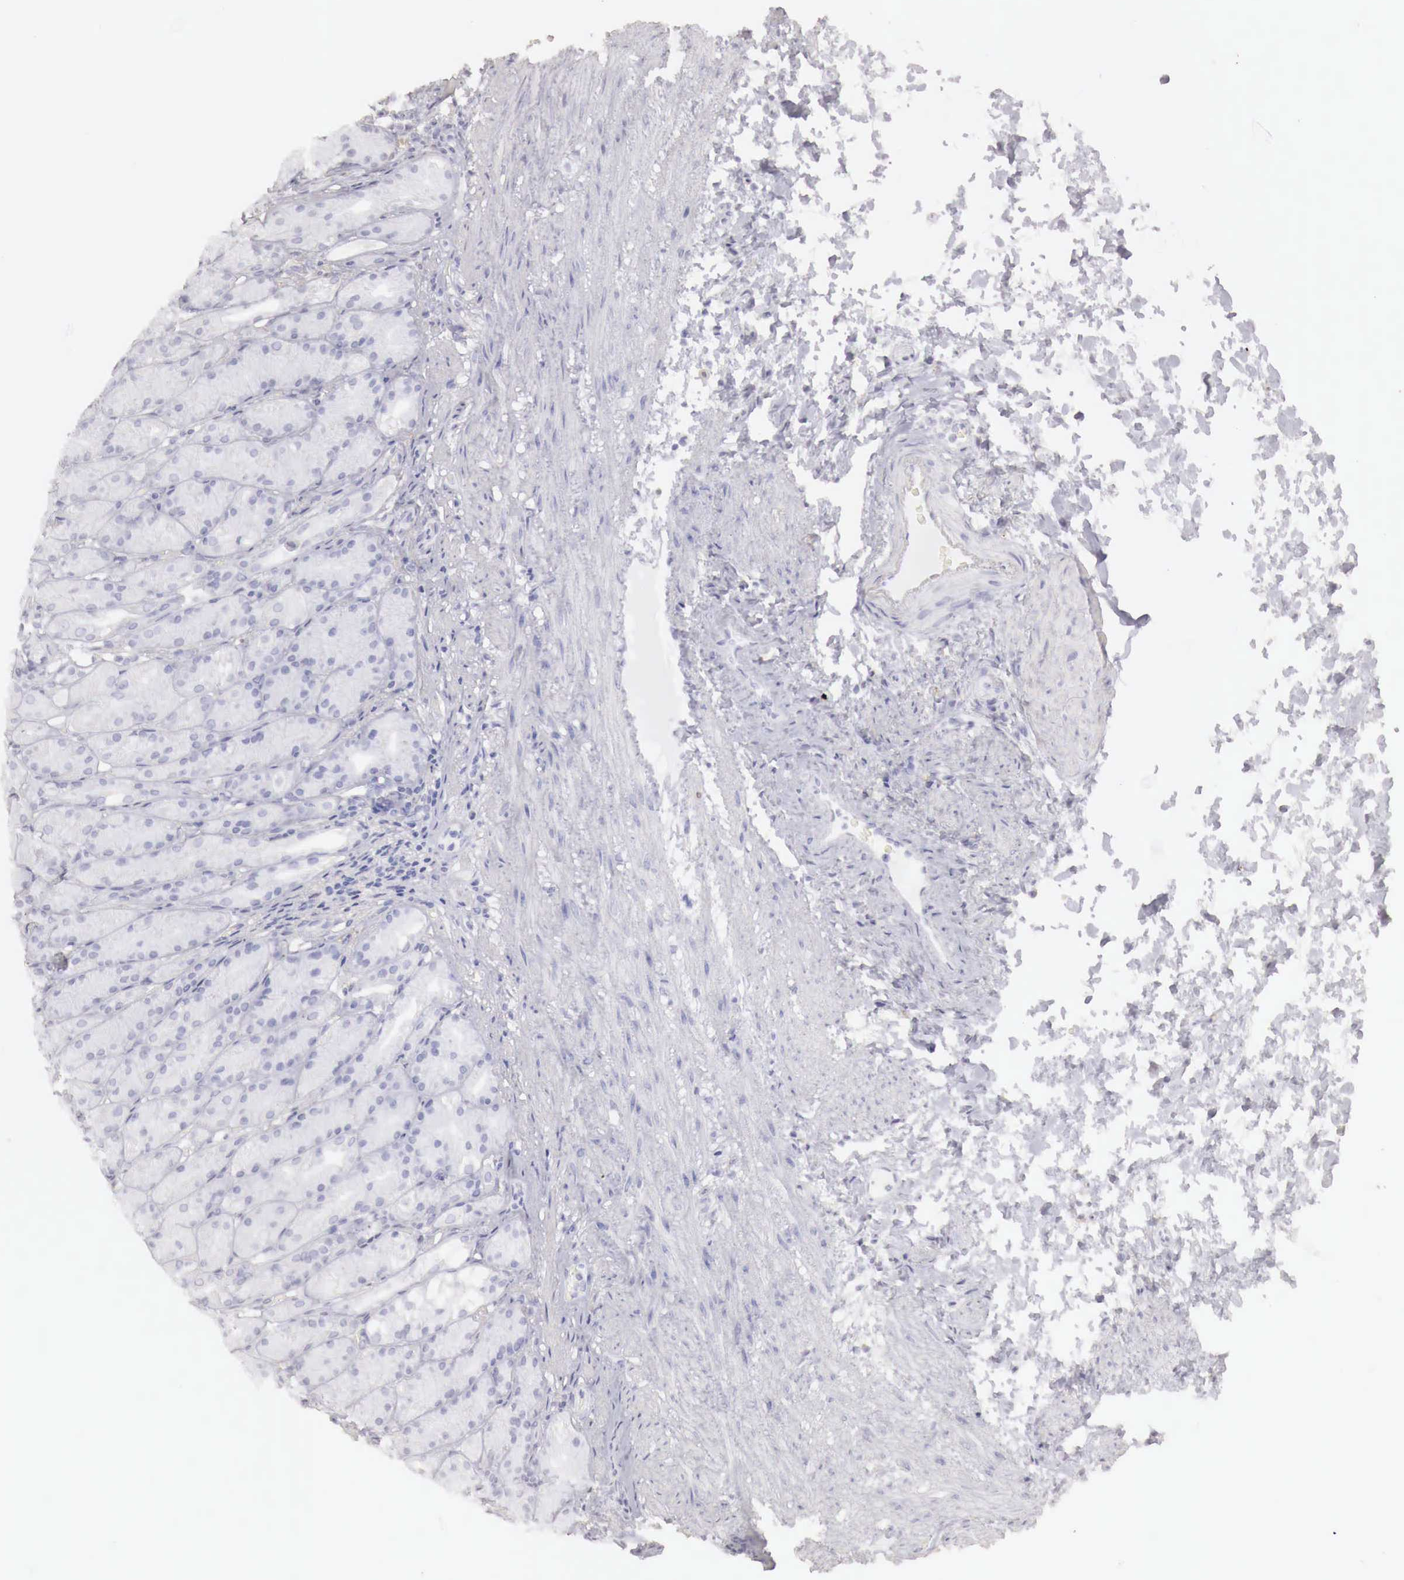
{"staining": {"intensity": "negative", "quantity": "none", "location": "none"}, "tissue": "stomach", "cell_type": "Glandular cells", "image_type": "normal", "snomed": [{"axis": "morphology", "description": "Normal tissue, NOS"}, {"axis": "topography", "description": "Stomach, upper"}], "caption": "This is an immunohistochemistry (IHC) photomicrograph of benign stomach. There is no positivity in glandular cells.", "gene": "RENBP", "patient": {"sex": "female", "age": 75}}